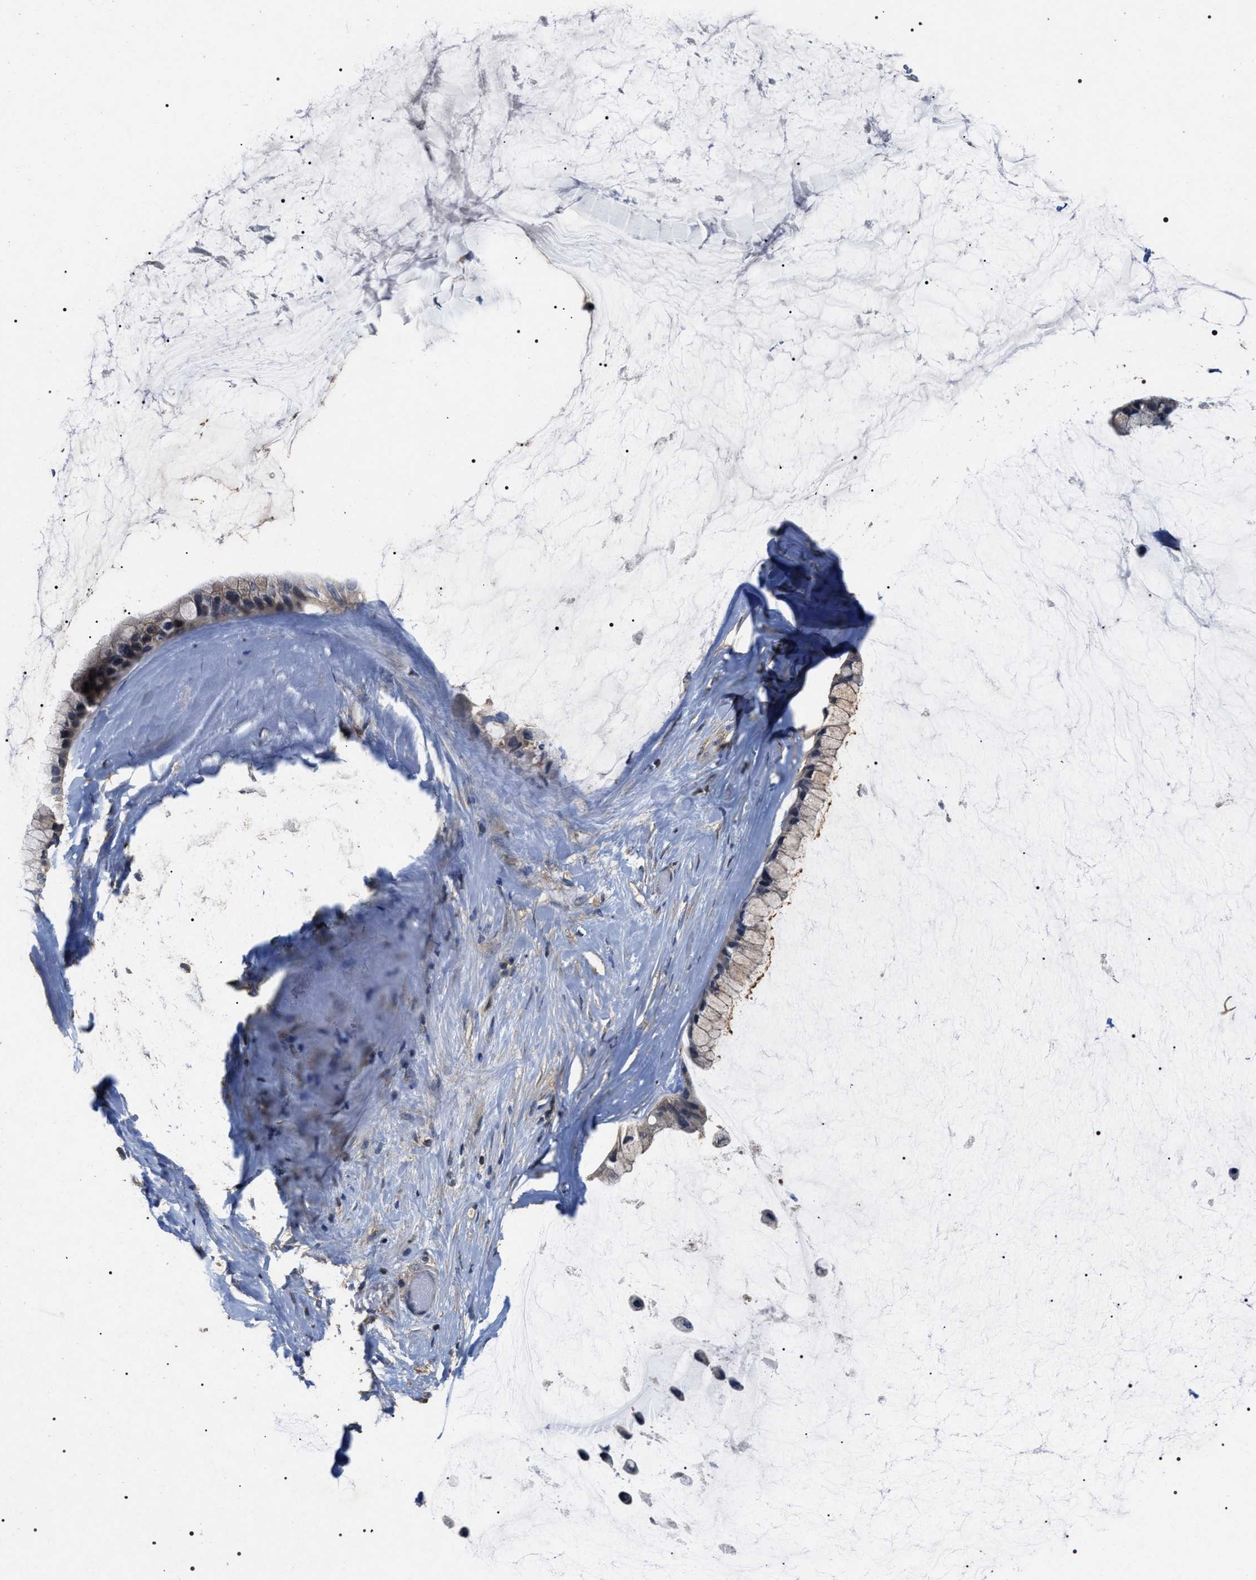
{"staining": {"intensity": "weak", "quantity": "<25%", "location": "cytoplasmic/membranous"}, "tissue": "ovarian cancer", "cell_type": "Tumor cells", "image_type": "cancer", "snomed": [{"axis": "morphology", "description": "Cystadenocarcinoma, mucinous, NOS"}, {"axis": "topography", "description": "Ovary"}], "caption": "Protein analysis of ovarian cancer (mucinous cystadenocarcinoma) exhibits no significant expression in tumor cells.", "gene": "UPF3A", "patient": {"sex": "female", "age": 39}}